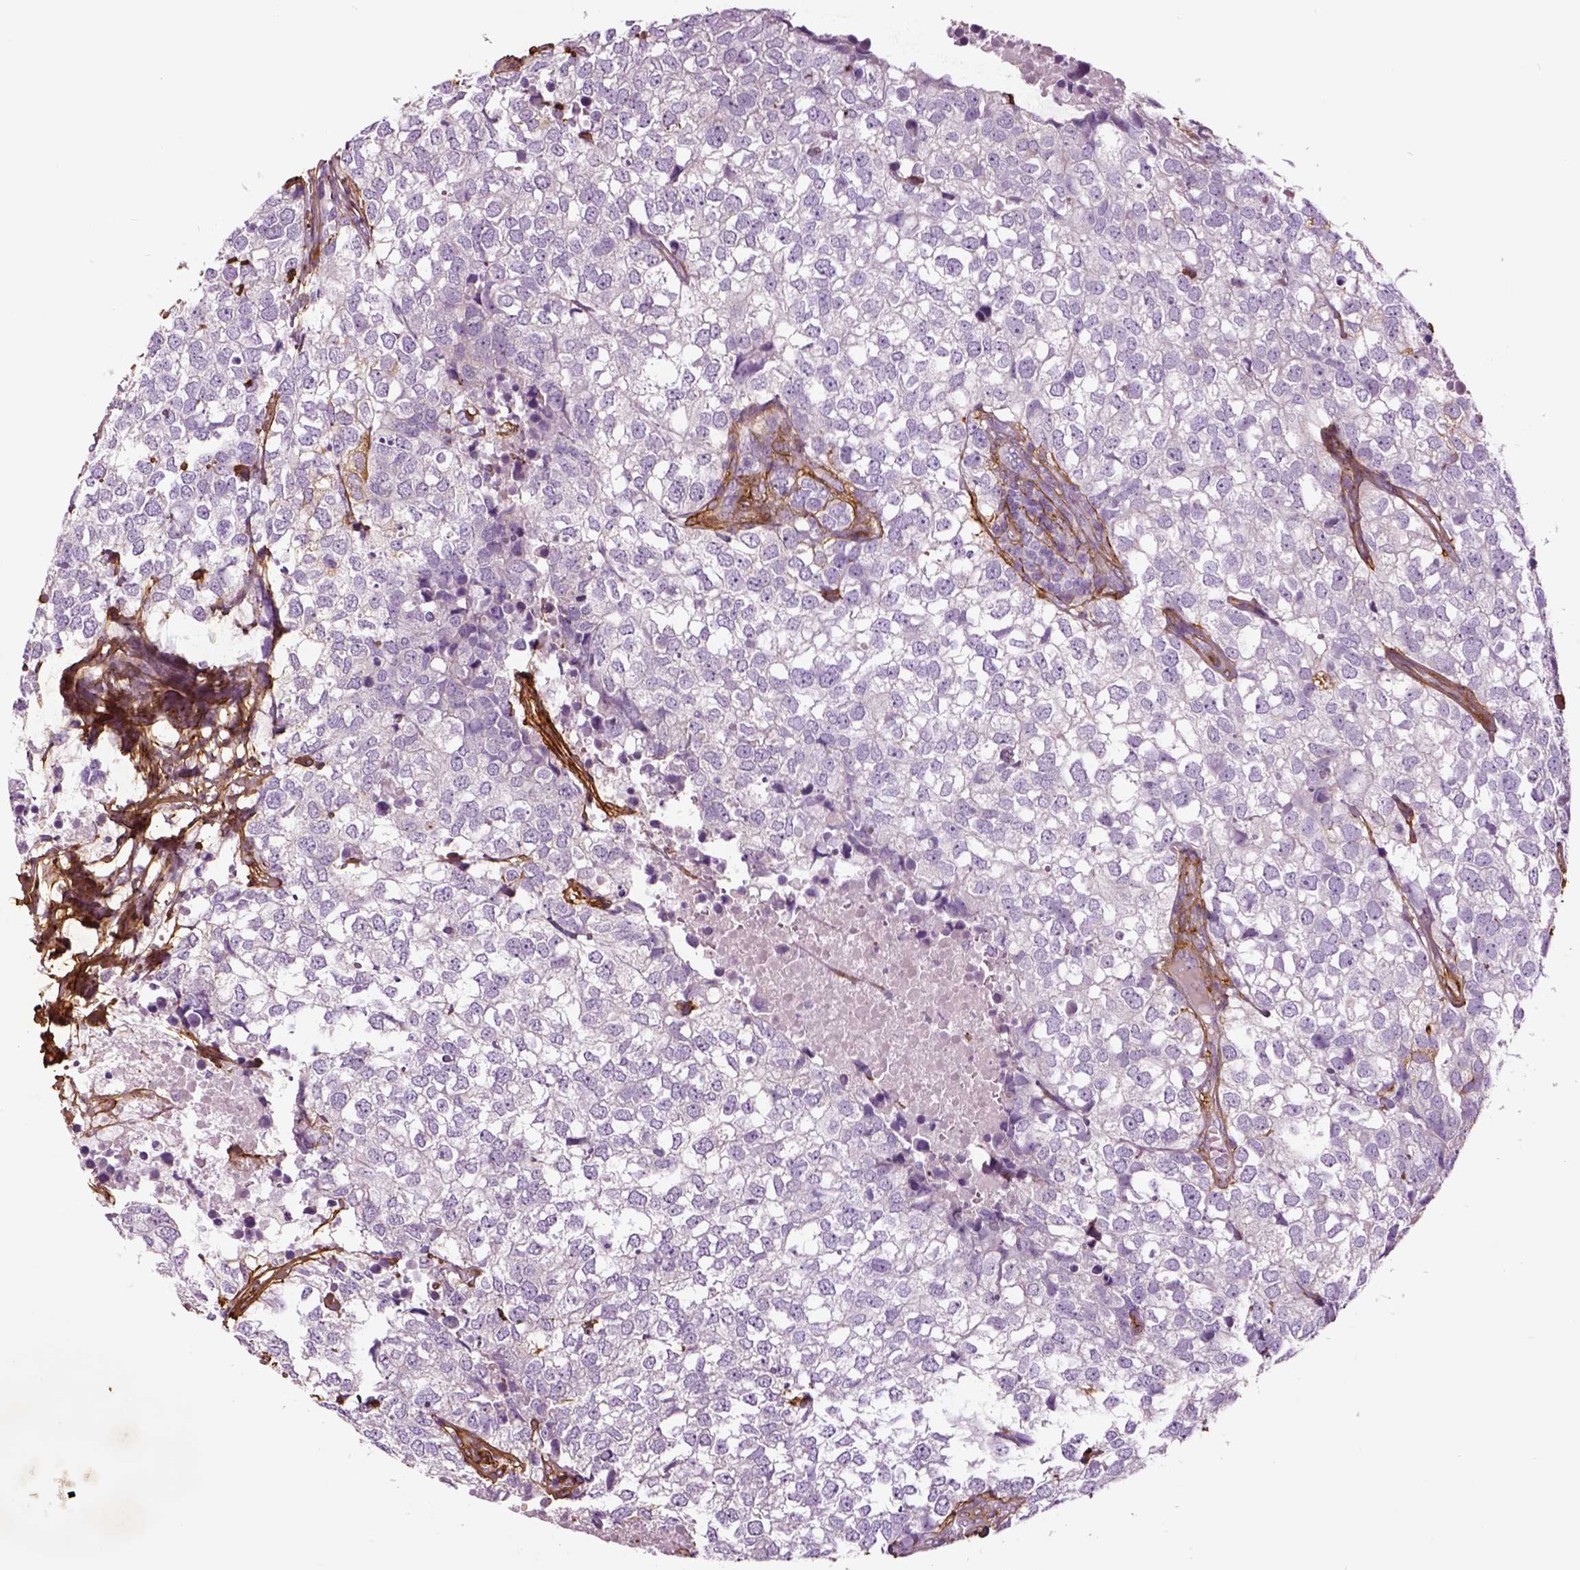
{"staining": {"intensity": "negative", "quantity": "none", "location": "none"}, "tissue": "breast cancer", "cell_type": "Tumor cells", "image_type": "cancer", "snomed": [{"axis": "morphology", "description": "Duct carcinoma"}, {"axis": "topography", "description": "Breast"}], "caption": "This is a histopathology image of IHC staining of infiltrating ductal carcinoma (breast), which shows no staining in tumor cells.", "gene": "COL6A2", "patient": {"sex": "female", "age": 30}}